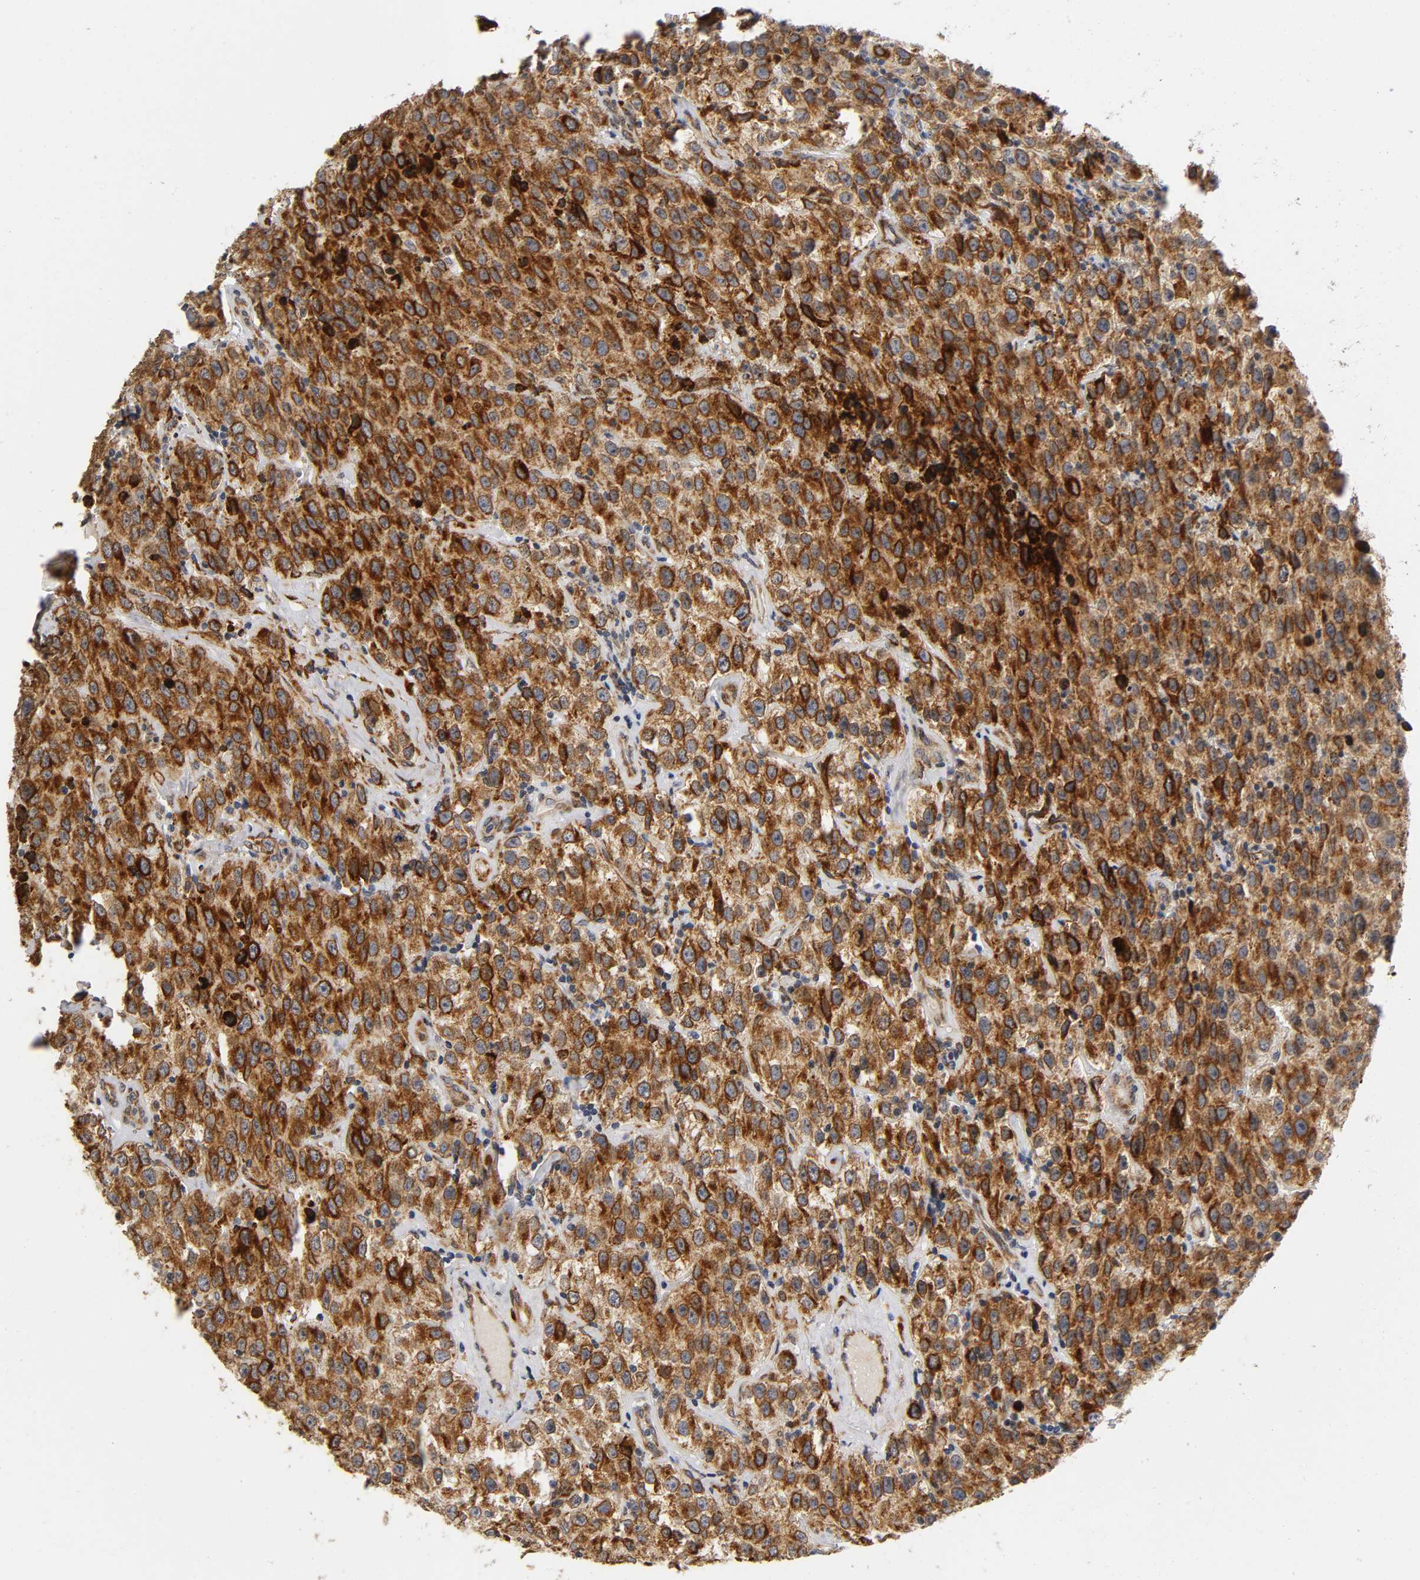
{"staining": {"intensity": "strong", "quantity": ">75%", "location": "cytoplasmic/membranous"}, "tissue": "testis cancer", "cell_type": "Tumor cells", "image_type": "cancer", "snomed": [{"axis": "morphology", "description": "Seminoma, NOS"}, {"axis": "topography", "description": "Testis"}], "caption": "Testis cancer was stained to show a protein in brown. There is high levels of strong cytoplasmic/membranous positivity in approximately >75% of tumor cells. The protein of interest is shown in brown color, while the nuclei are stained blue.", "gene": "SOS2", "patient": {"sex": "male", "age": 52}}